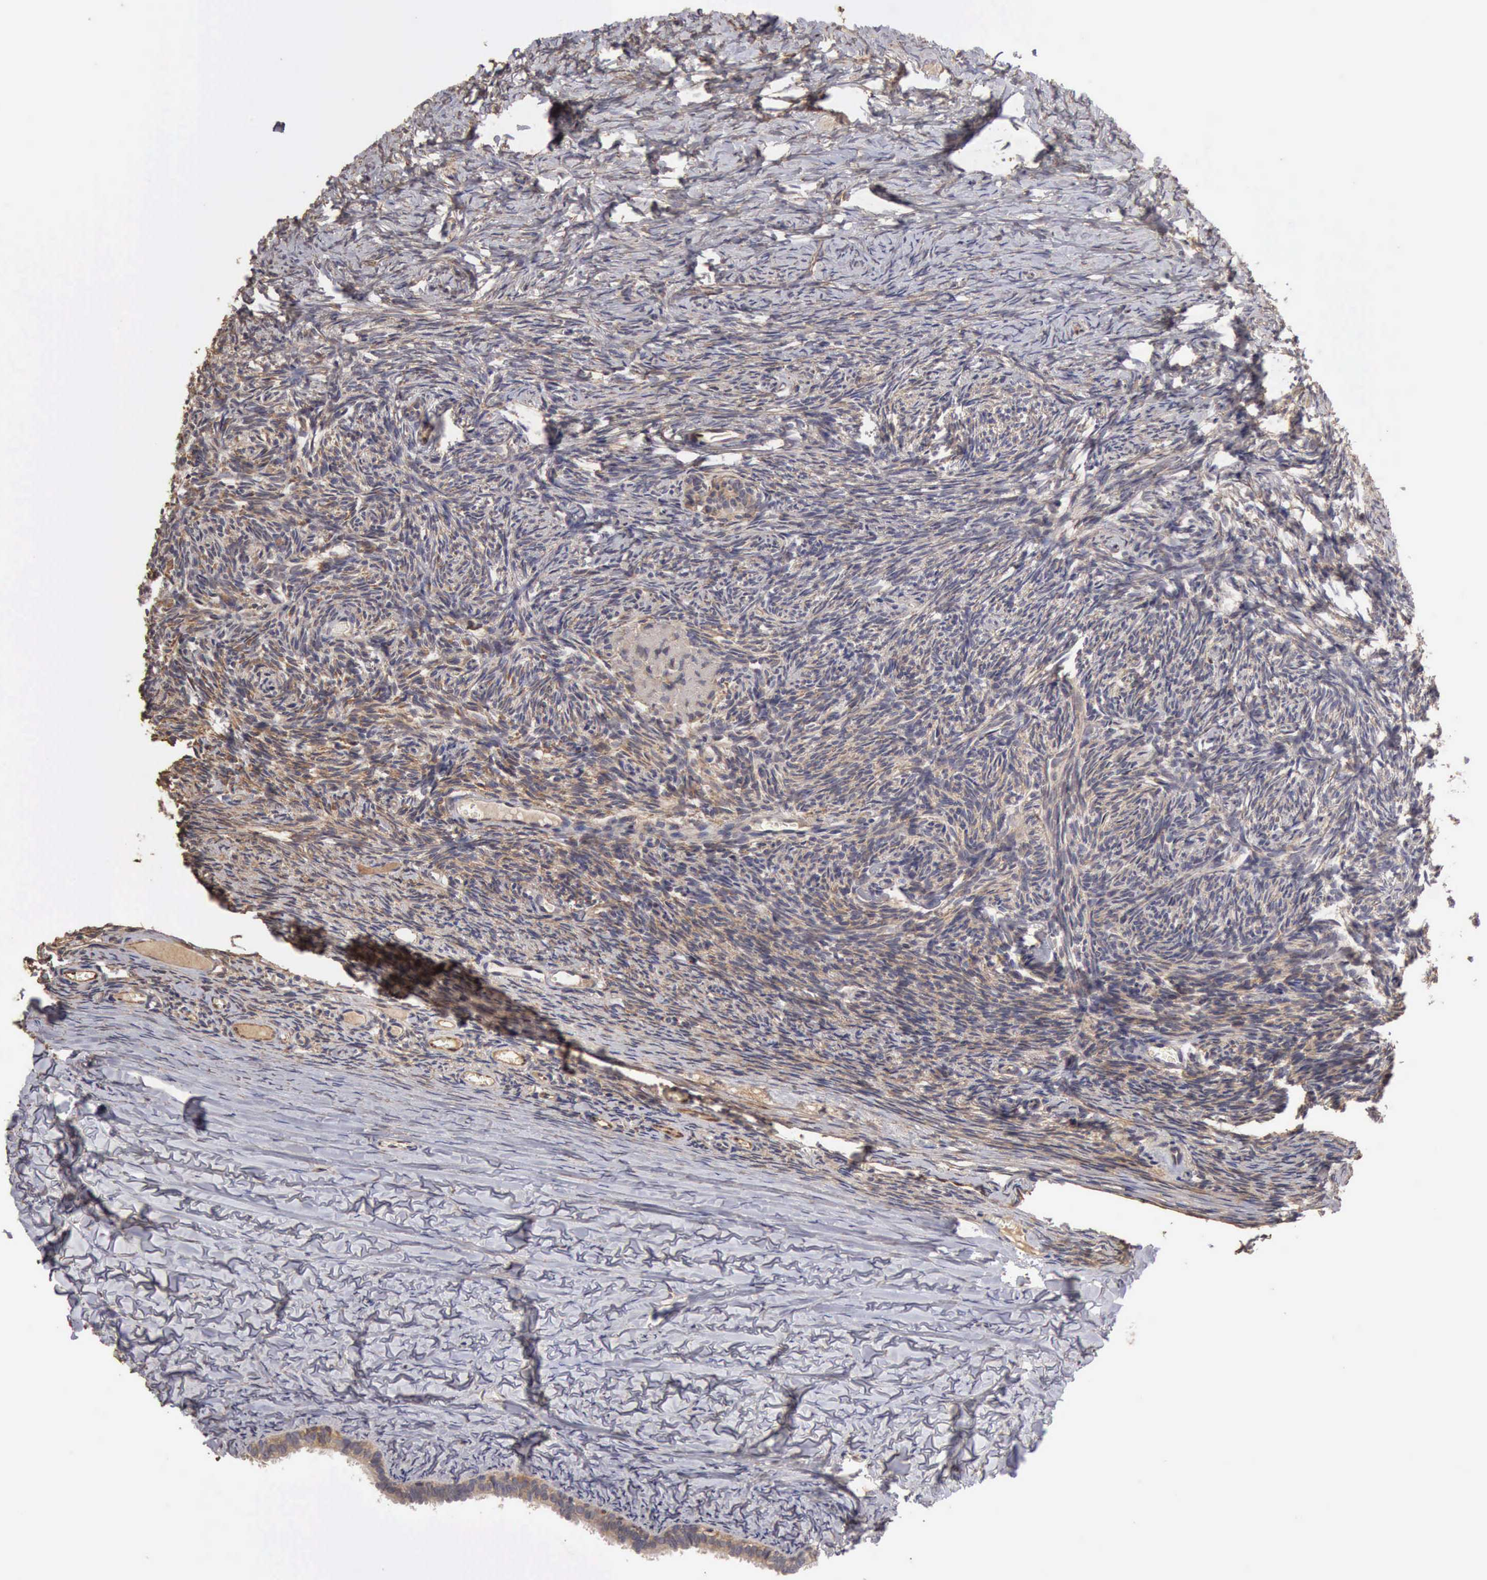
{"staining": {"intensity": "negative", "quantity": "none", "location": "none"}, "tissue": "ovary", "cell_type": "Ovarian stroma cells", "image_type": "normal", "snomed": [{"axis": "morphology", "description": "Normal tissue, NOS"}, {"axis": "topography", "description": "Ovary"}], "caption": "Immunohistochemistry image of normal ovary: human ovary stained with DAB (3,3'-diaminobenzidine) shows no significant protein staining in ovarian stroma cells.", "gene": "BMX", "patient": {"sex": "female", "age": 59}}